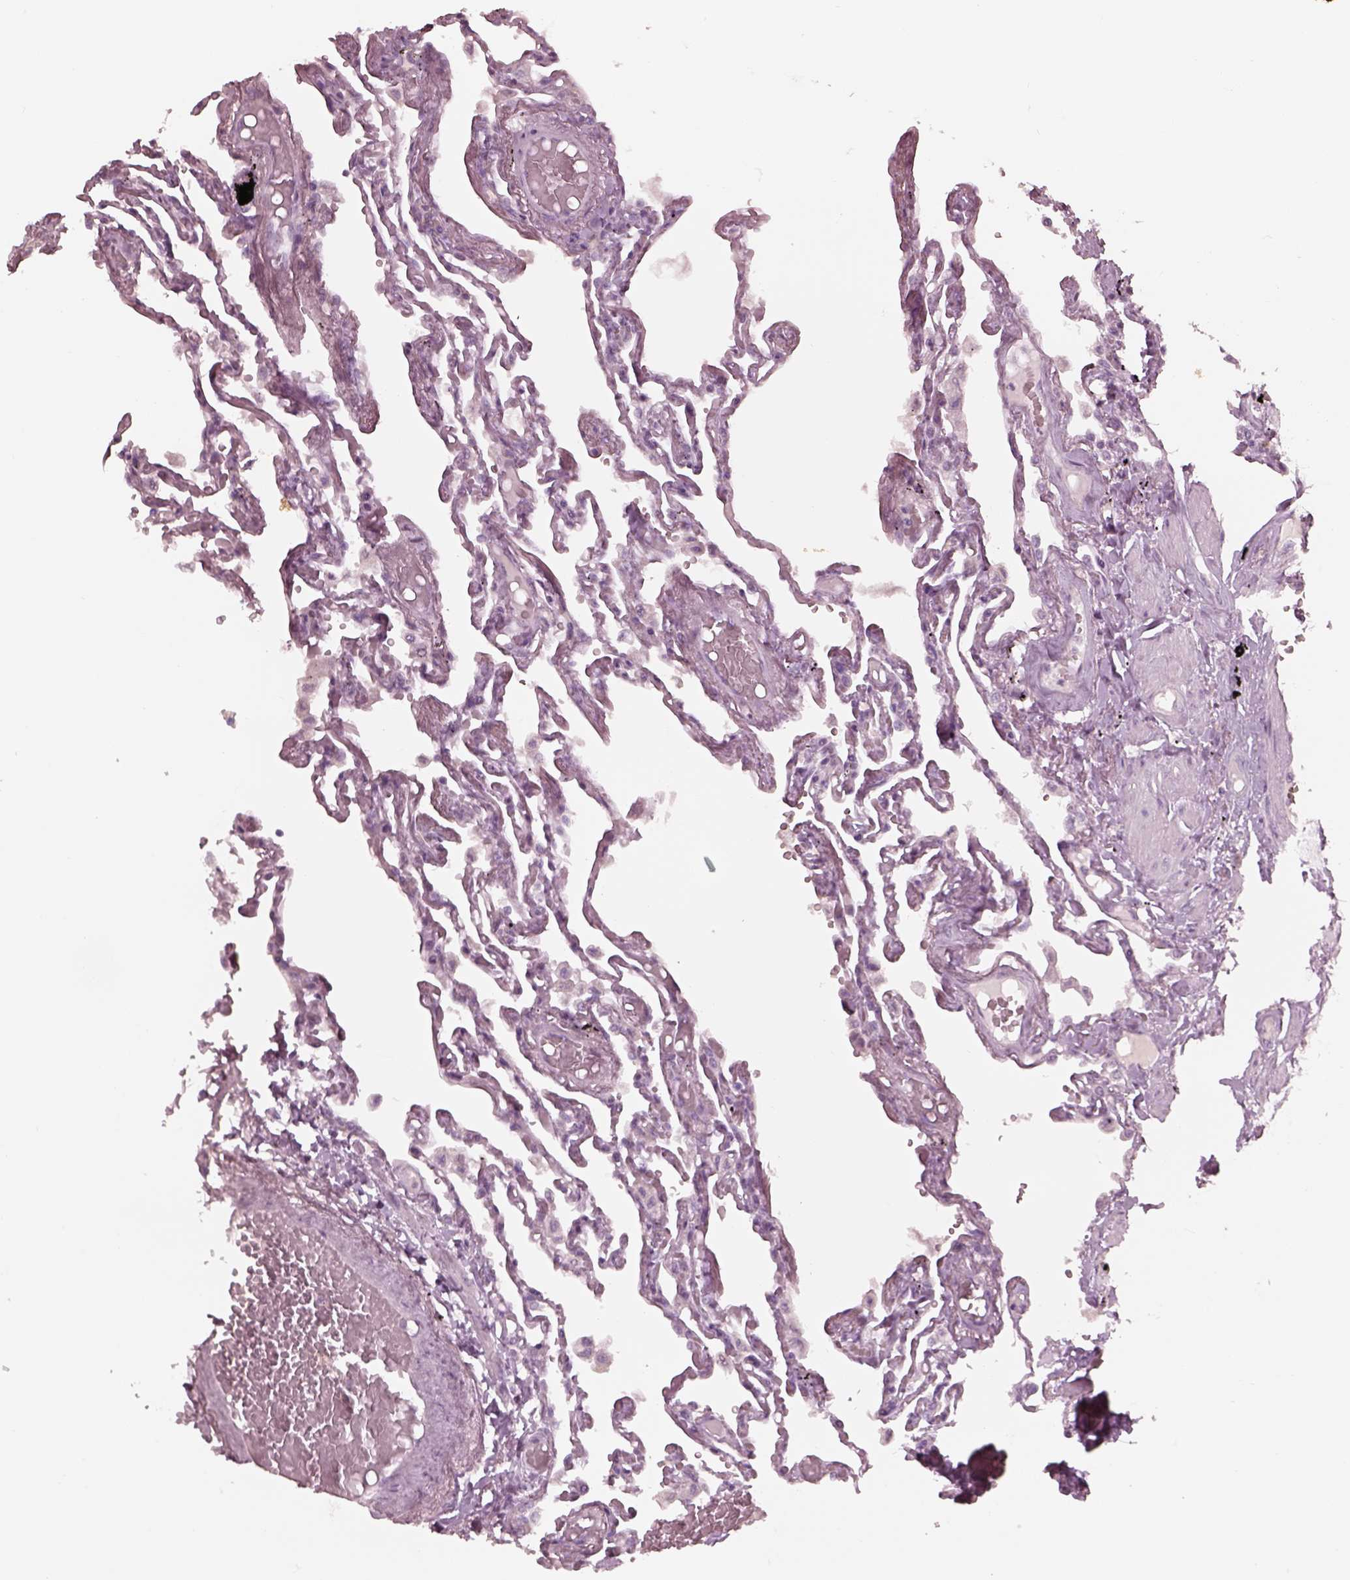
{"staining": {"intensity": "negative", "quantity": "none", "location": "none"}, "tissue": "lung", "cell_type": "Alveolar cells", "image_type": "normal", "snomed": [{"axis": "morphology", "description": "Normal tissue, NOS"}, {"axis": "morphology", "description": "Adenocarcinoma, NOS"}, {"axis": "topography", "description": "Cartilage tissue"}, {"axis": "topography", "description": "Lung"}], "caption": "This histopathology image is of normal lung stained with IHC to label a protein in brown with the nuclei are counter-stained blue. There is no expression in alveolar cells. (Brightfield microscopy of DAB (3,3'-diaminobenzidine) IHC at high magnification).", "gene": "PDCD1", "patient": {"sex": "female", "age": 67}}